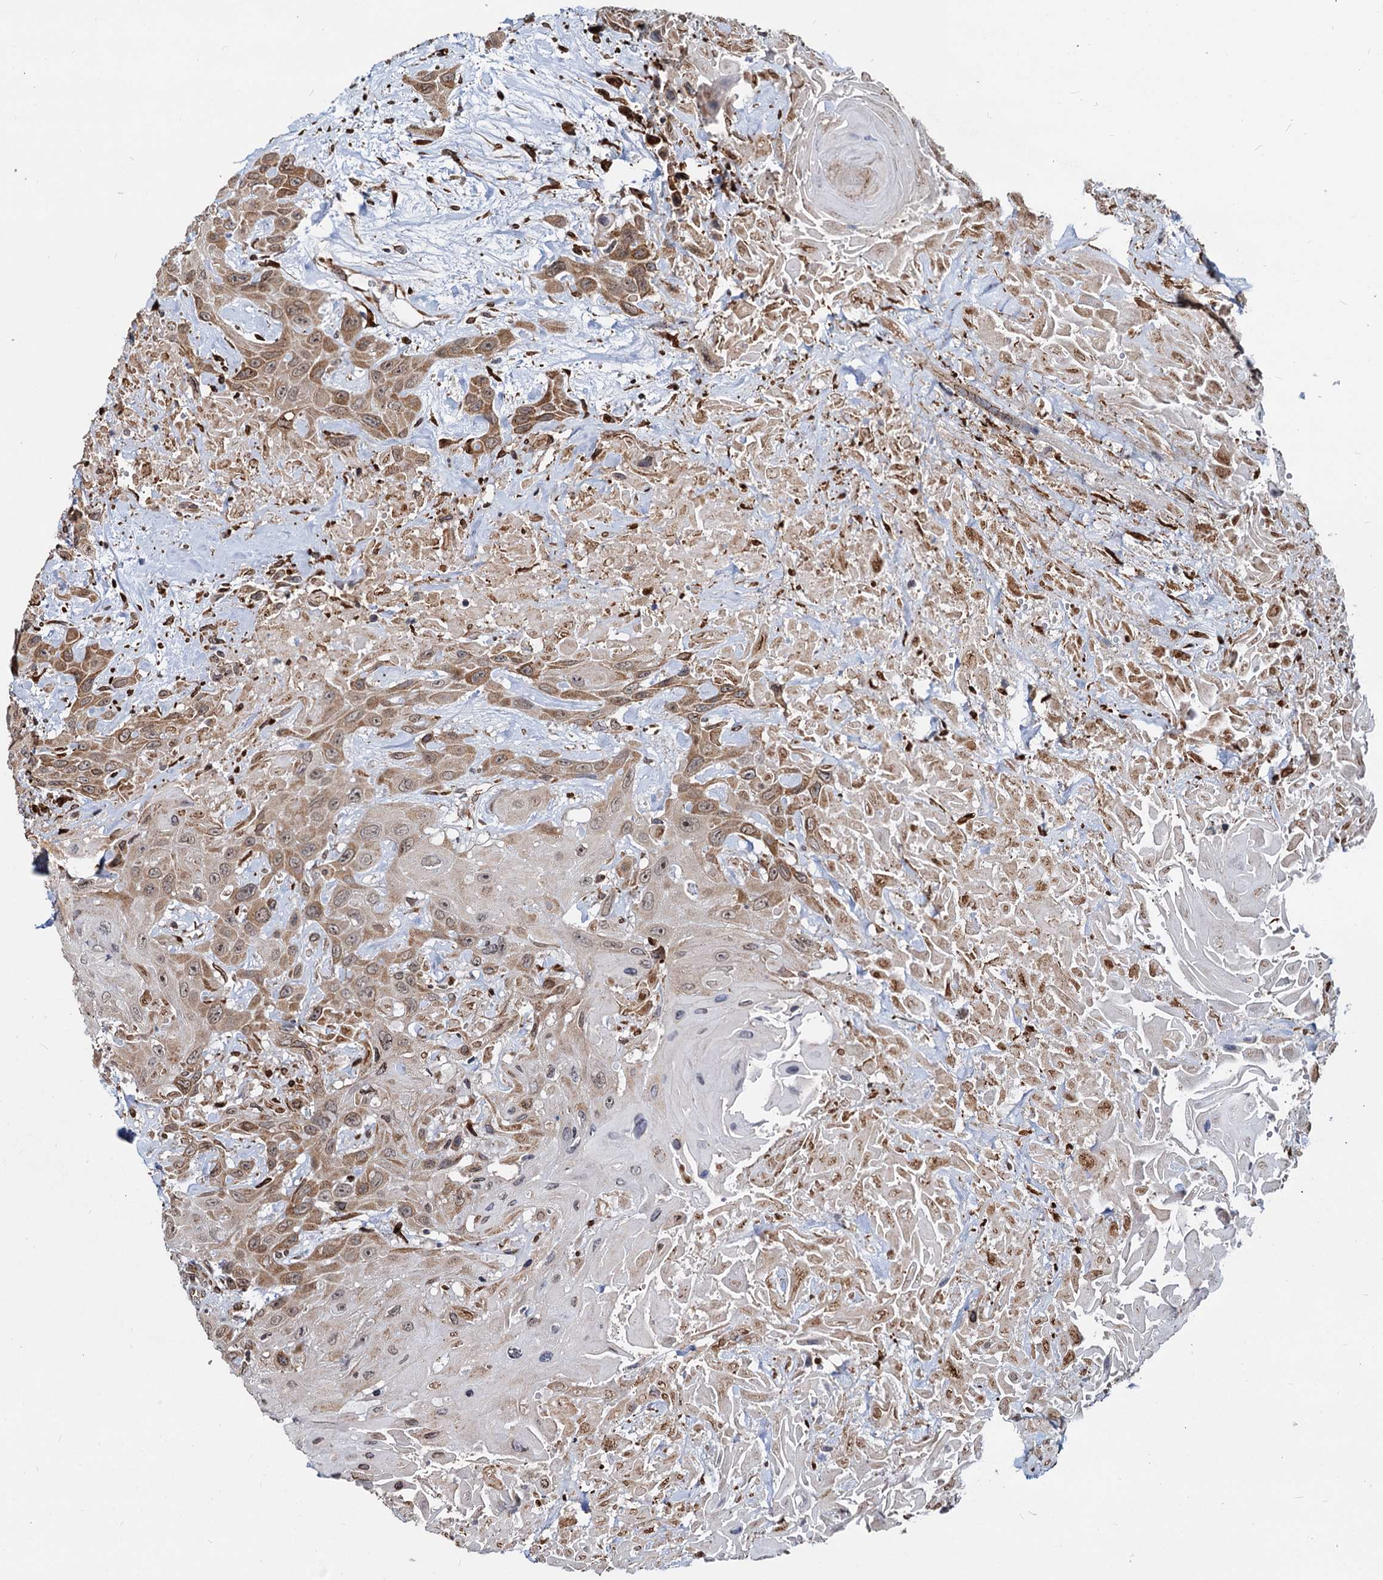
{"staining": {"intensity": "moderate", "quantity": "25%-75%", "location": "cytoplasmic/membranous,nuclear"}, "tissue": "head and neck cancer", "cell_type": "Tumor cells", "image_type": "cancer", "snomed": [{"axis": "morphology", "description": "Squamous cell carcinoma, NOS"}, {"axis": "topography", "description": "Head-Neck"}], "caption": "Squamous cell carcinoma (head and neck) stained for a protein demonstrates moderate cytoplasmic/membranous and nuclear positivity in tumor cells.", "gene": "SAAL1", "patient": {"sex": "male", "age": 81}}